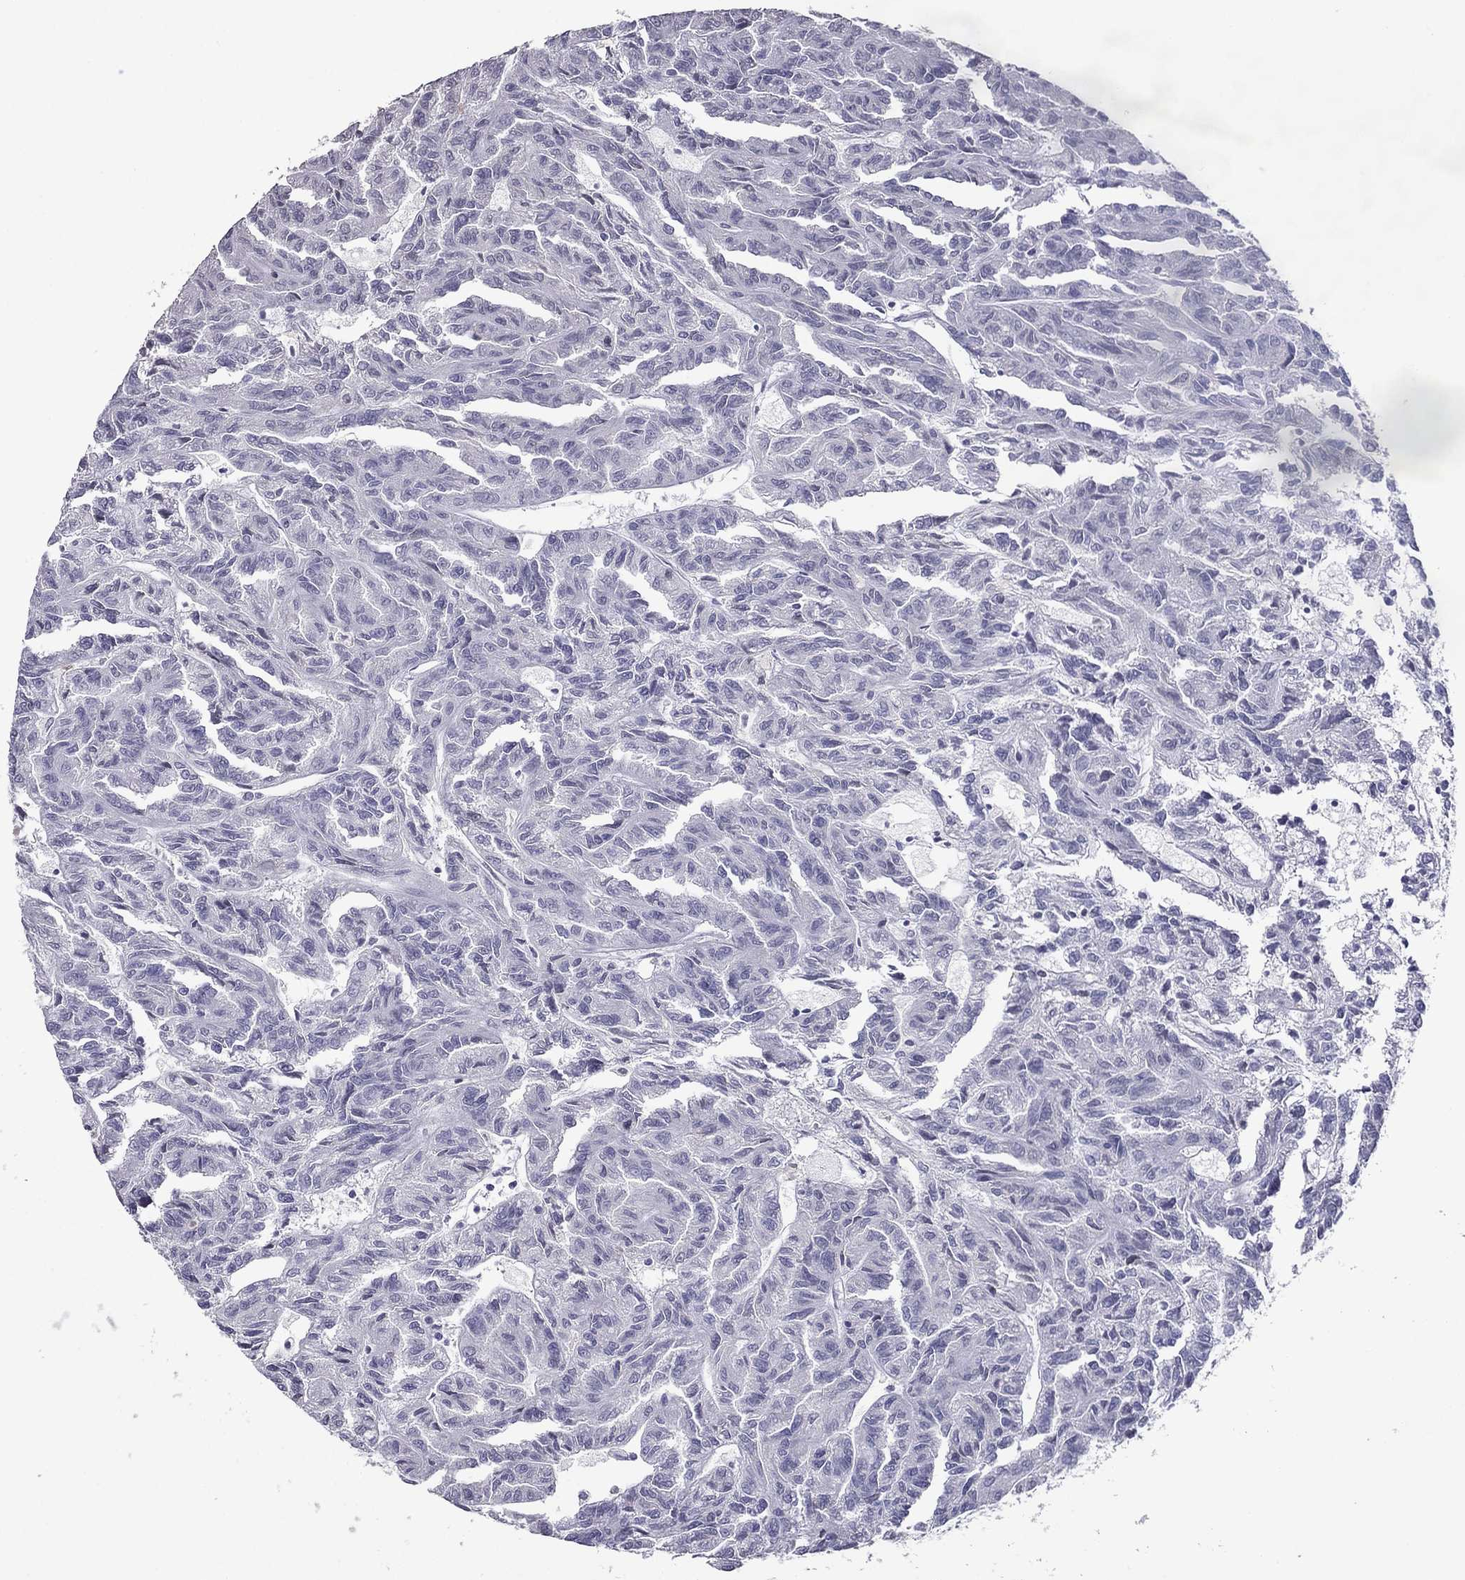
{"staining": {"intensity": "negative", "quantity": "none", "location": "none"}, "tissue": "renal cancer", "cell_type": "Tumor cells", "image_type": "cancer", "snomed": [{"axis": "morphology", "description": "Adenocarcinoma, NOS"}, {"axis": "topography", "description": "Kidney"}], "caption": "Immunohistochemistry image of neoplastic tissue: human renal adenocarcinoma stained with DAB exhibits no significant protein expression in tumor cells.", "gene": "RGS8", "patient": {"sex": "male", "age": 79}}